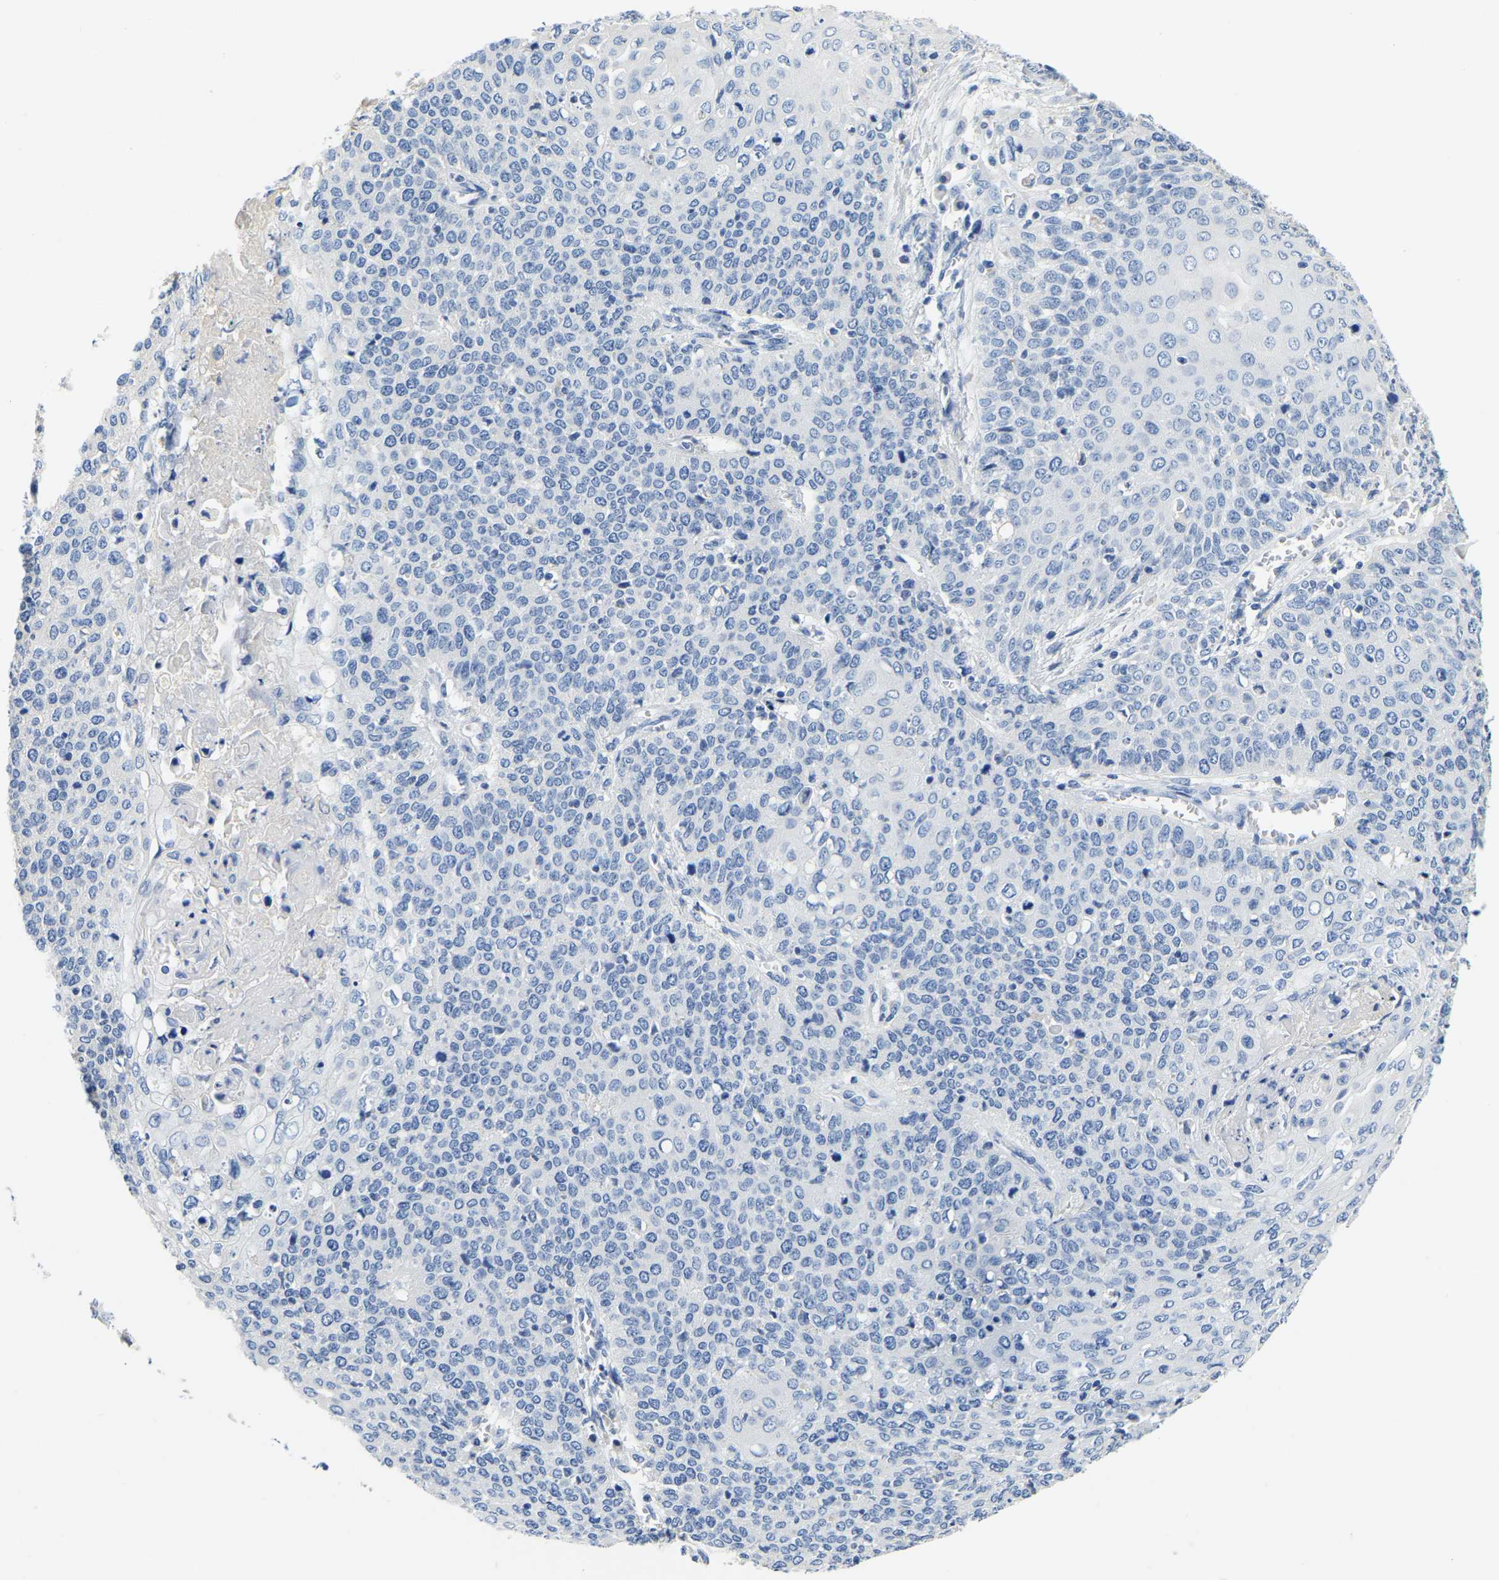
{"staining": {"intensity": "negative", "quantity": "none", "location": "none"}, "tissue": "cervical cancer", "cell_type": "Tumor cells", "image_type": "cancer", "snomed": [{"axis": "morphology", "description": "Squamous cell carcinoma, NOS"}, {"axis": "topography", "description": "Cervix"}], "caption": "The micrograph reveals no staining of tumor cells in cervical squamous cell carcinoma.", "gene": "PCK2", "patient": {"sex": "female", "age": 39}}